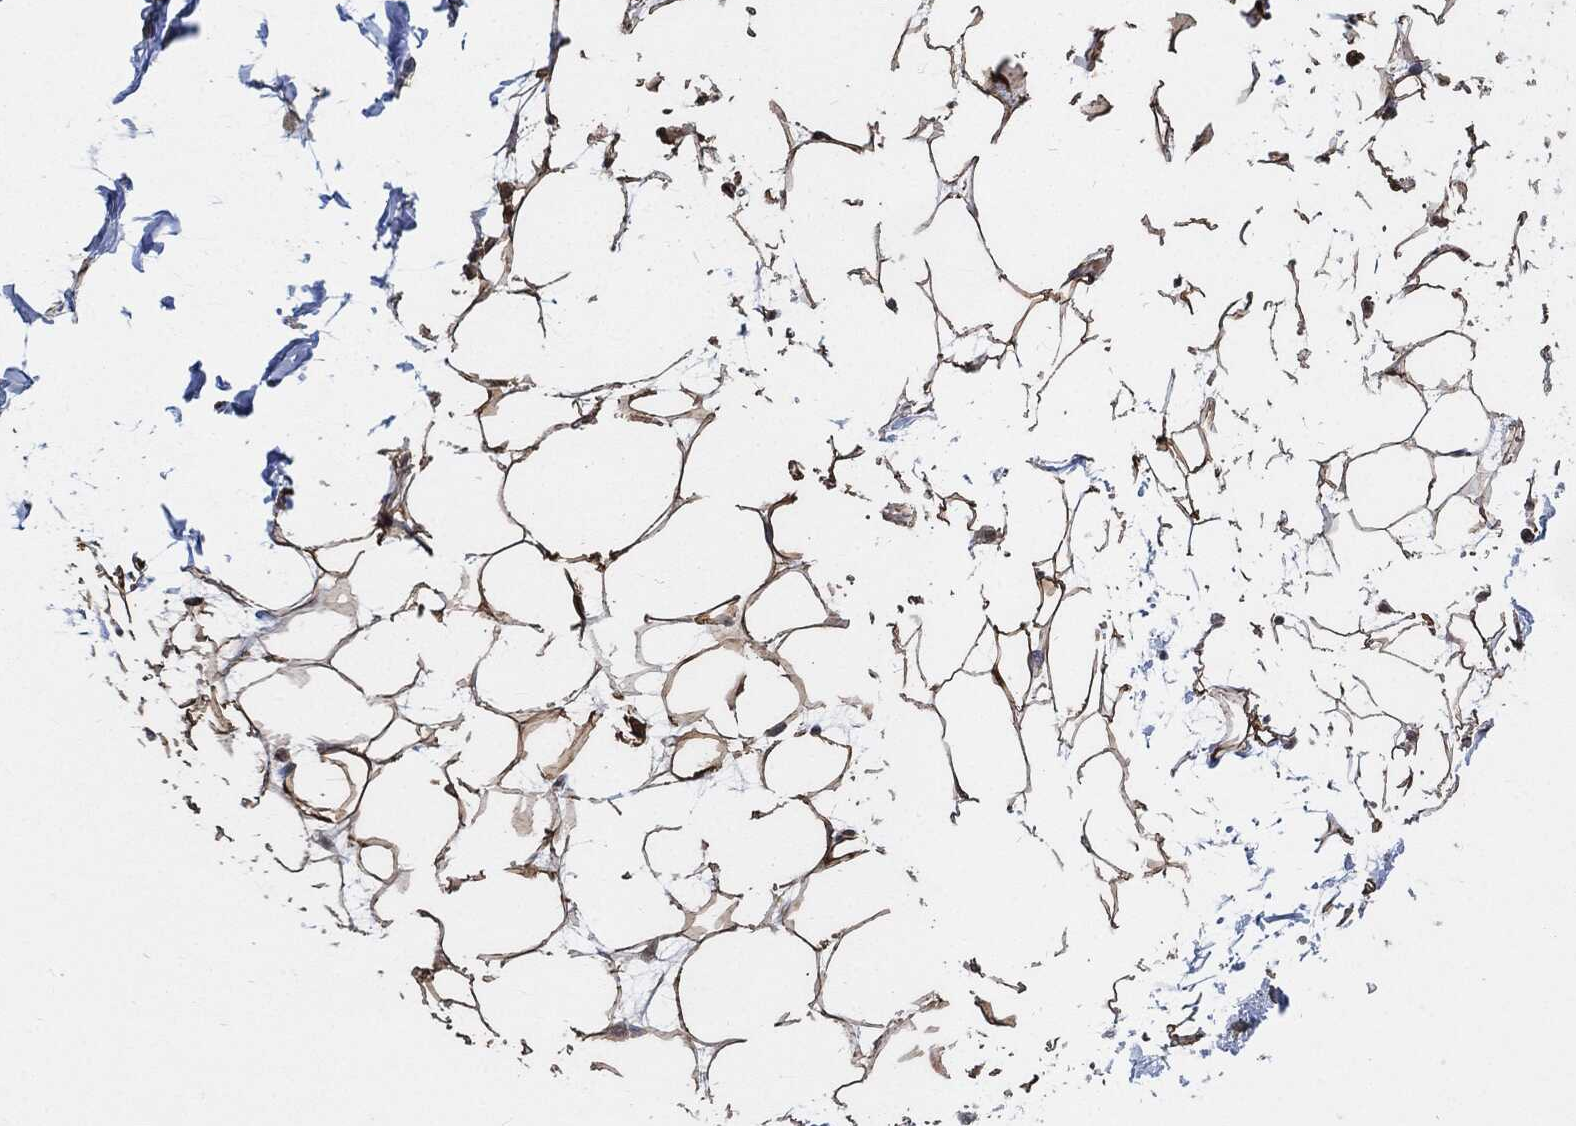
{"staining": {"intensity": "moderate", "quantity": "25%-75%", "location": "cytoplasmic/membranous,nuclear"}, "tissue": "breast", "cell_type": "Adipocytes", "image_type": "normal", "snomed": [{"axis": "morphology", "description": "Normal tissue, NOS"}, {"axis": "topography", "description": "Breast"}], "caption": "IHC image of normal breast: breast stained using immunohistochemistry exhibits medium levels of moderate protein expression localized specifically in the cytoplasmic/membranous,nuclear of adipocytes, appearing as a cytoplasmic/membranous,nuclear brown color.", "gene": "CUTA", "patient": {"sex": "female", "age": 37}}